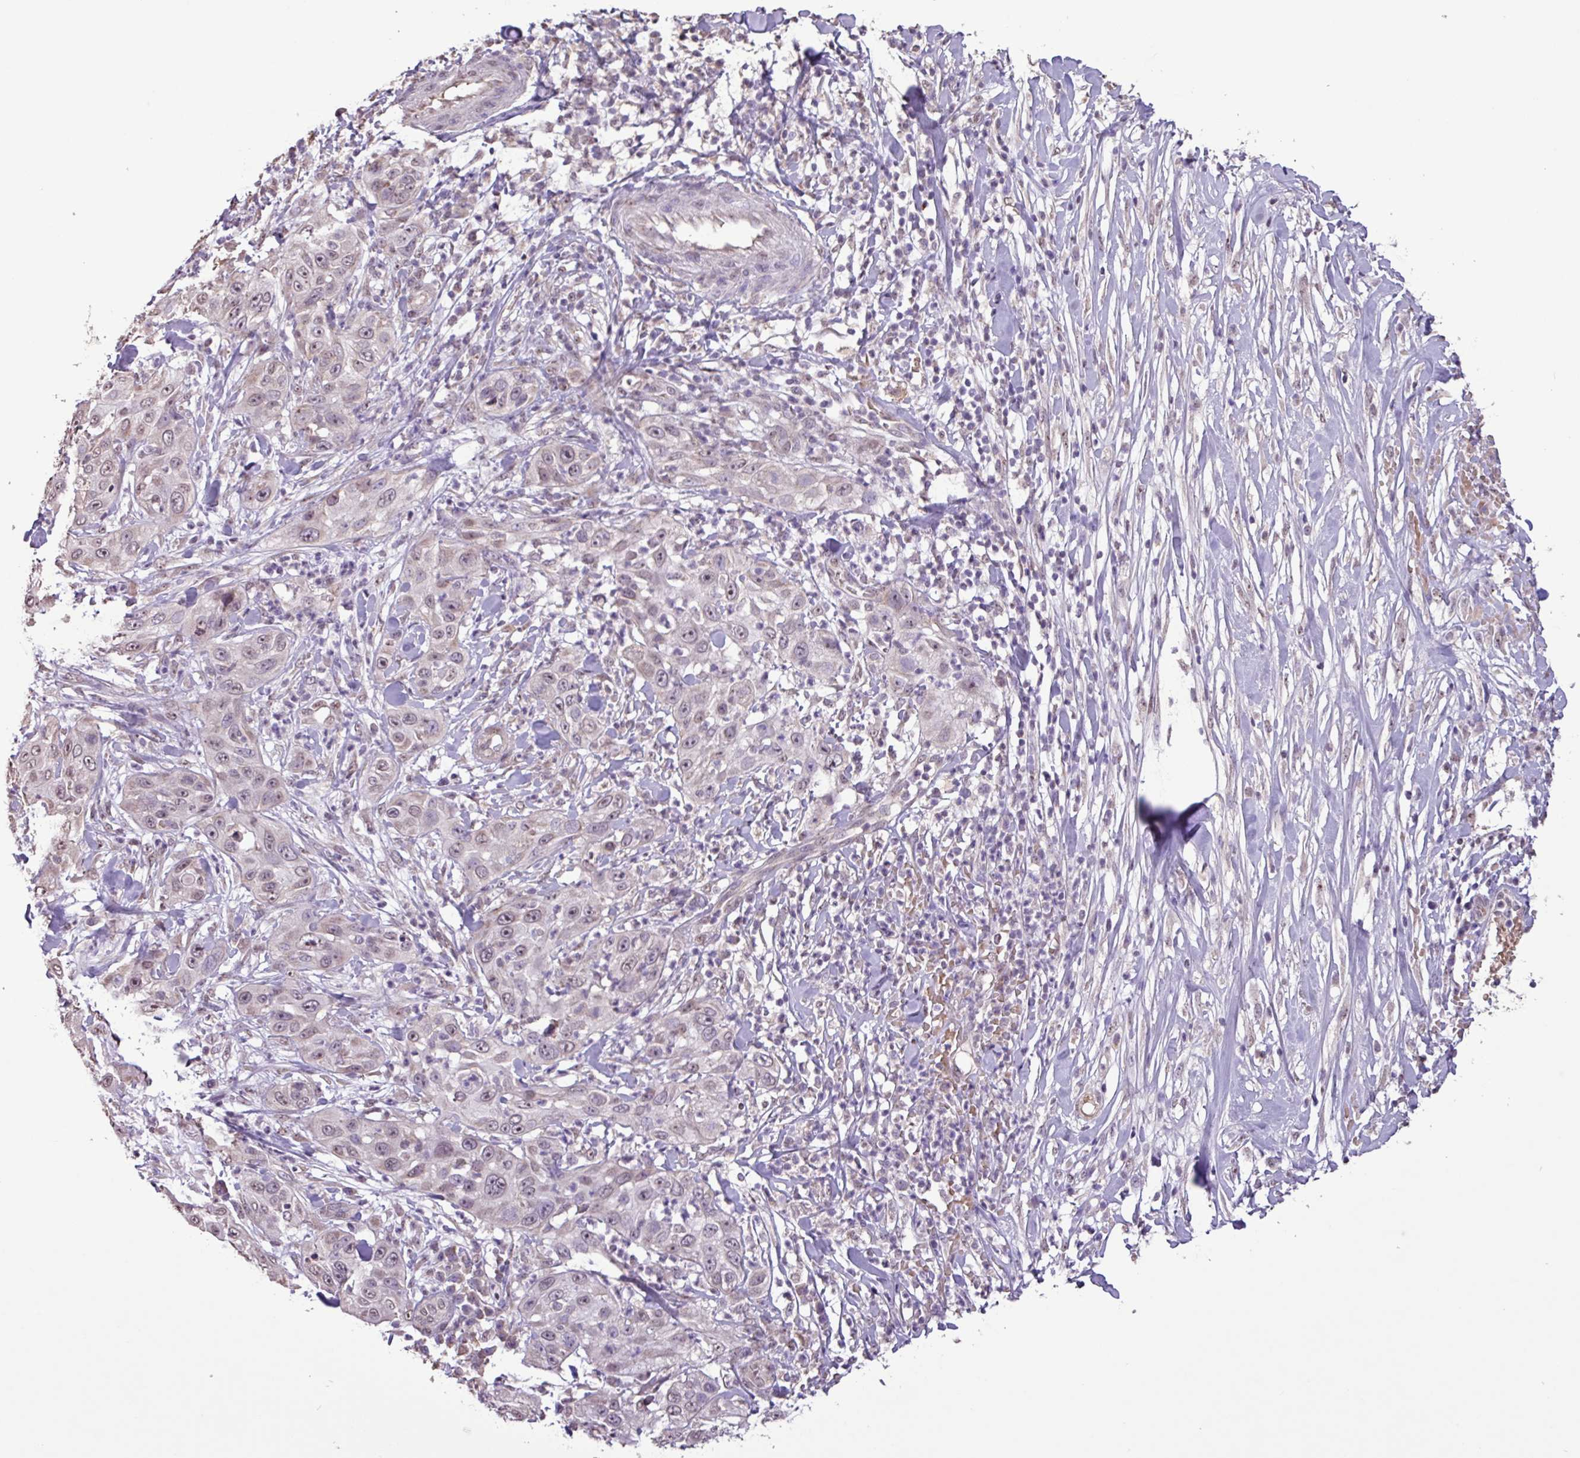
{"staining": {"intensity": "weak", "quantity": "25%-75%", "location": "nuclear"}, "tissue": "skin cancer", "cell_type": "Tumor cells", "image_type": "cancer", "snomed": [{"axis": "morphology", "description": "Squamous cell carcinoma, NOS"}, {"axis": "topography", "description": "Skin"}], "caption": "Immunohistochemical staining of skin squamous cell carcinoma reveals low levels of weak nuclear positivity in about 25%-75% of tumor cells.", "gene": "L3MBTL3", "patient": {"sex": "female", "age": 44}}